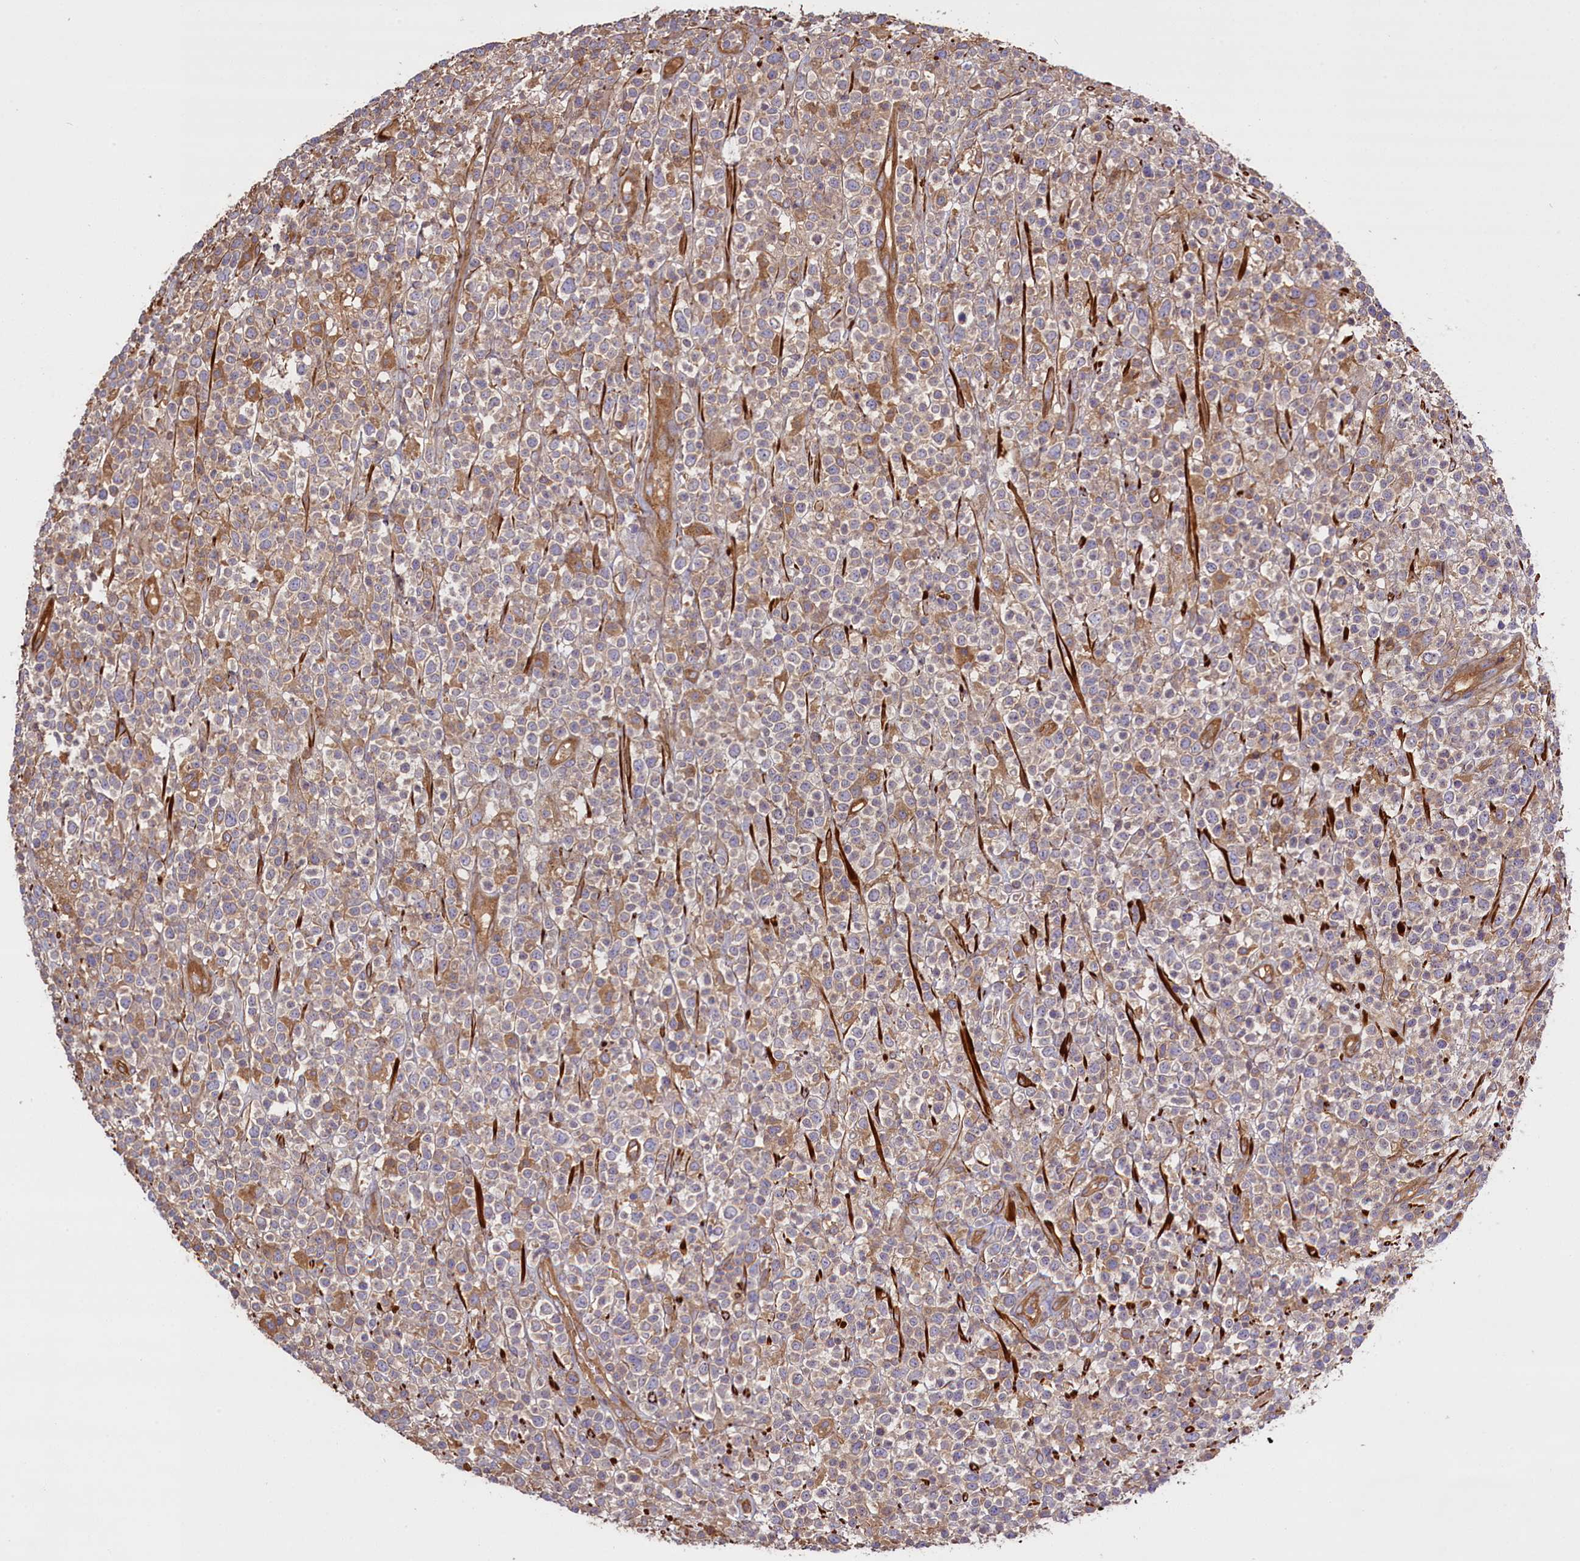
{"staining": {"intensity": "weak", "quantity": "25%-75%", "location": "cytoplasmic/membranous"}, "tissue": "lymphoma", "cell_type": "Tumor cells", "image_type": "cancer", "snomed": [{"axis": "morphology", "description": "Malignant lymphoma, non-Hodgkin's type, High grade"}, {"axis": "topography", "description": "Colon"}], "caption": "High-grade malignant lymphoma, non-Hodgkin's type tissue displays weak cytoplasmic/membranous positivity in about 25%-75% of tumor cells", "gene": "FUZ", "patient": {"sex": "female", "age": 53}}